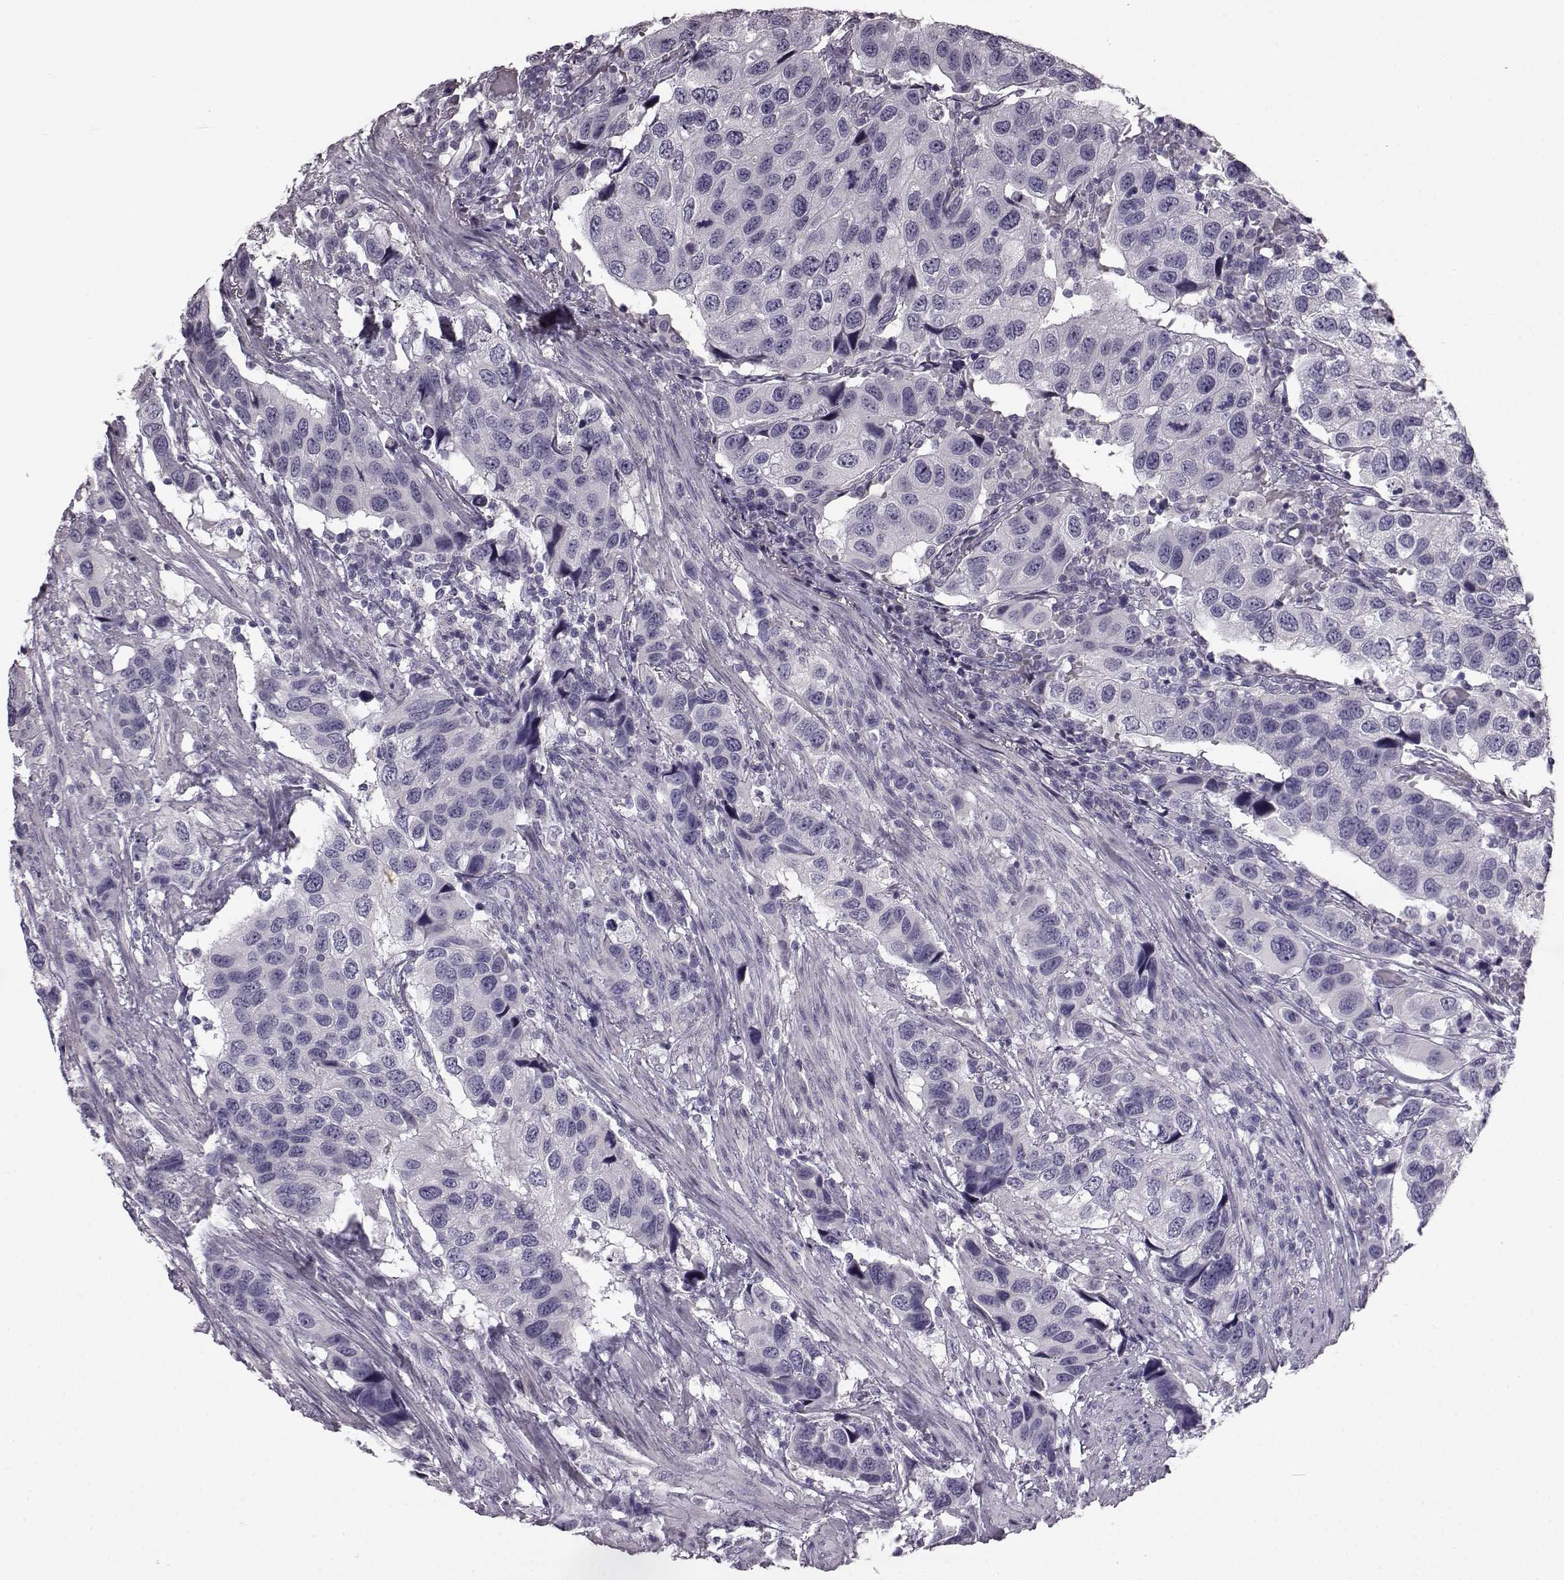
{"staining": {"intensity": "negative", "quantity": "none", "location": "none"}, "tissue": "urothelial cancer", "cell_type": "Tumor cells", "image_type": "cancer", "snomed": [{"axis": "morphology", "description": "Urothelial carcinoma, High grade"}, {"axis": "topography", "description": "Urinary bladder"}], "caption": "Immunohistochemical staining of human urothelial carcinoma (high-grade) exhibits no significant positivity in tumor cells. Brightfield microscopy of immunohistochemistry (IHC) stained with DAB (brown) and hematoxylin (blue), captured at high magnification.", "gene": "ODAD4", "patient": {"sex": "male", "age": 79}}